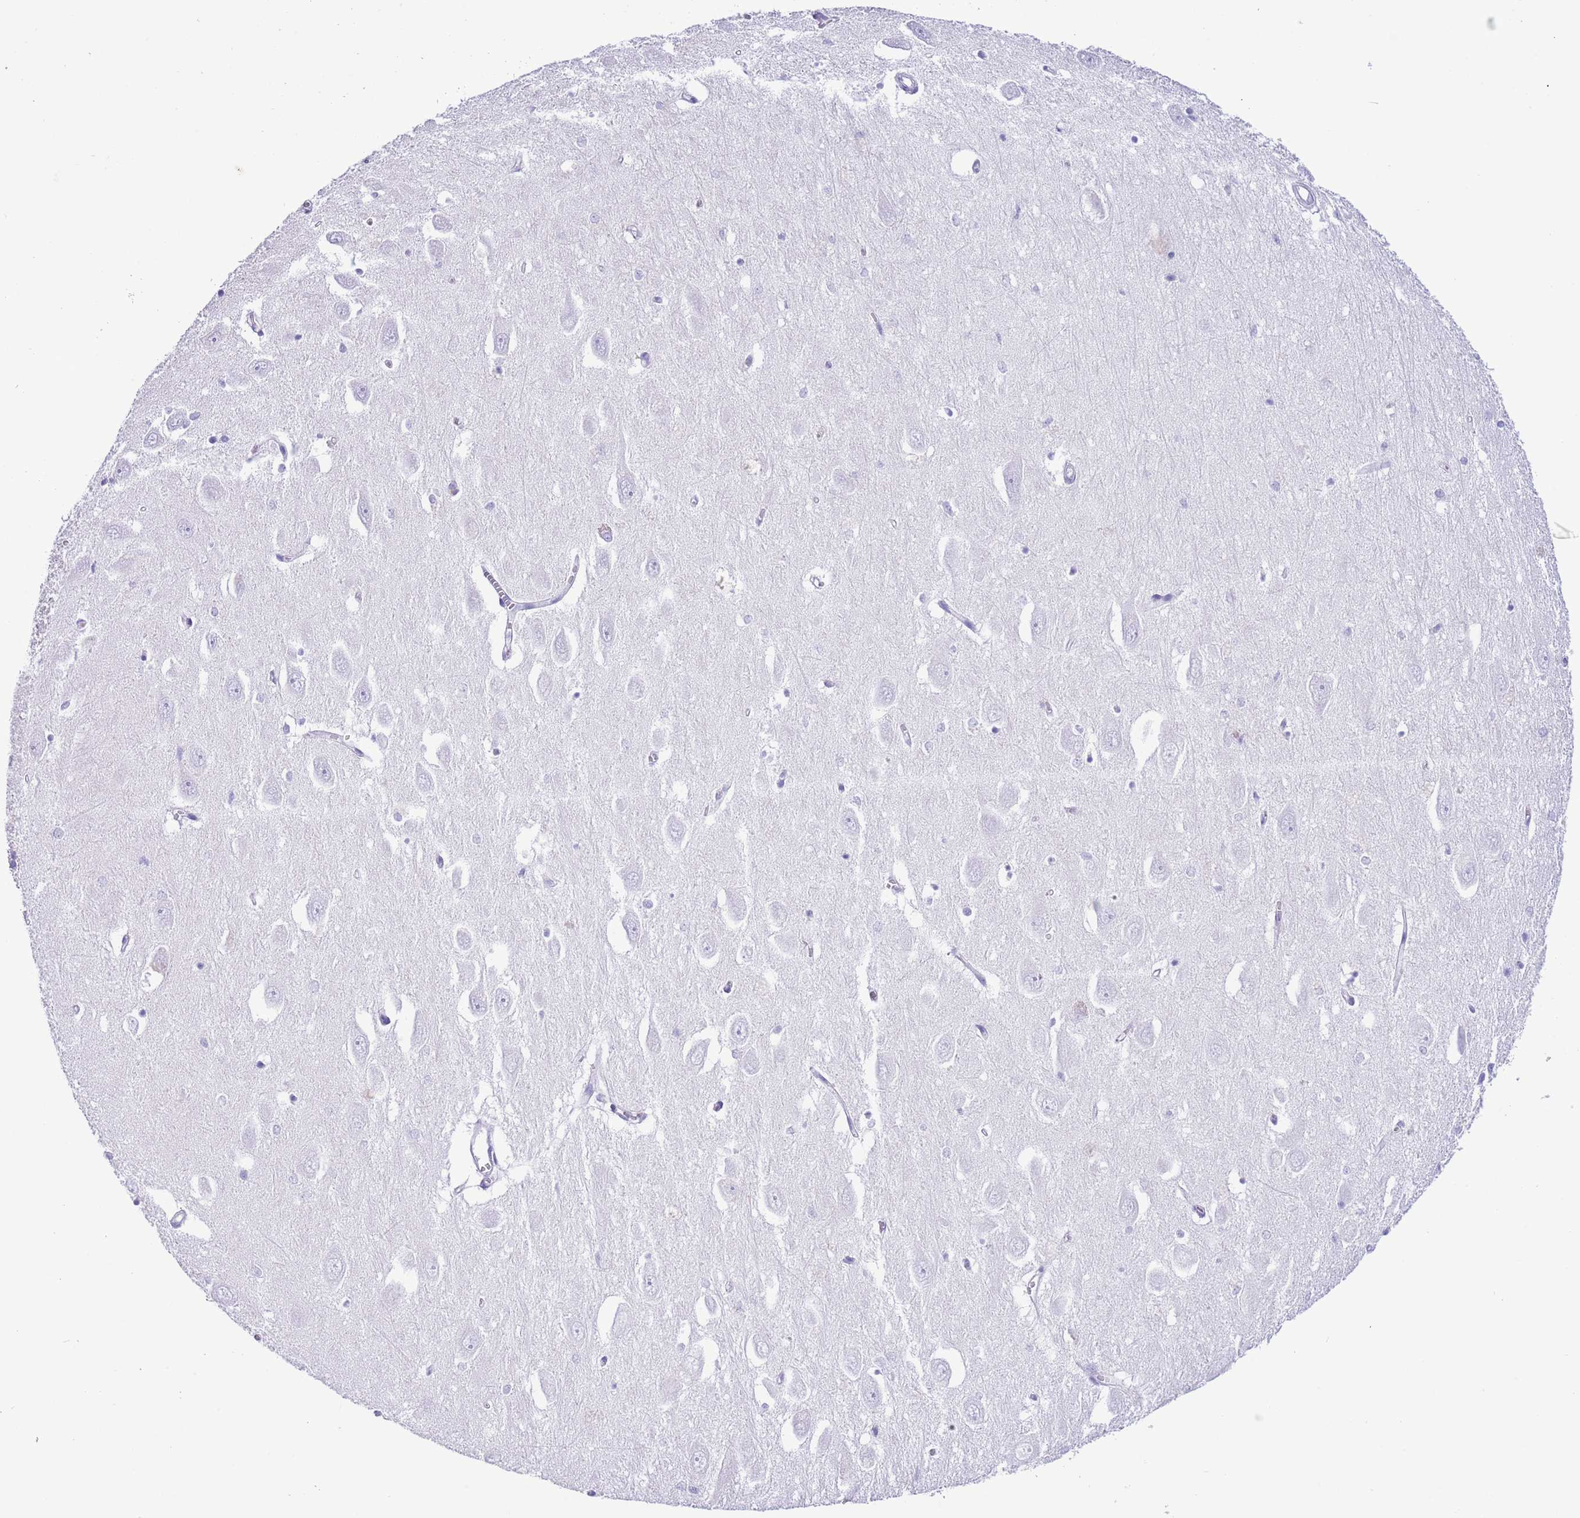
{"staining": {"intensity": "negative", "quantity": "none", "location": "none"}, "tissue": "hippocampus", "cell_type": "Glial cells", "image_type": "normal", "snomed": [{"axis": "morphology", "description": "Normal tissue, NOS"}, {"axis": "topography", "description": "Hippocampus"}], "caption": "A high-resolution histopathology image shows immunohistochemistry staining of unremarkable hippocampus, which reveals no significant positivity in glial cells. (Immunohistochemistry, brightfield microscopy, high magnification).", "gene": "TMEM185A", "patient": {"sex": "female", "age": 64}}